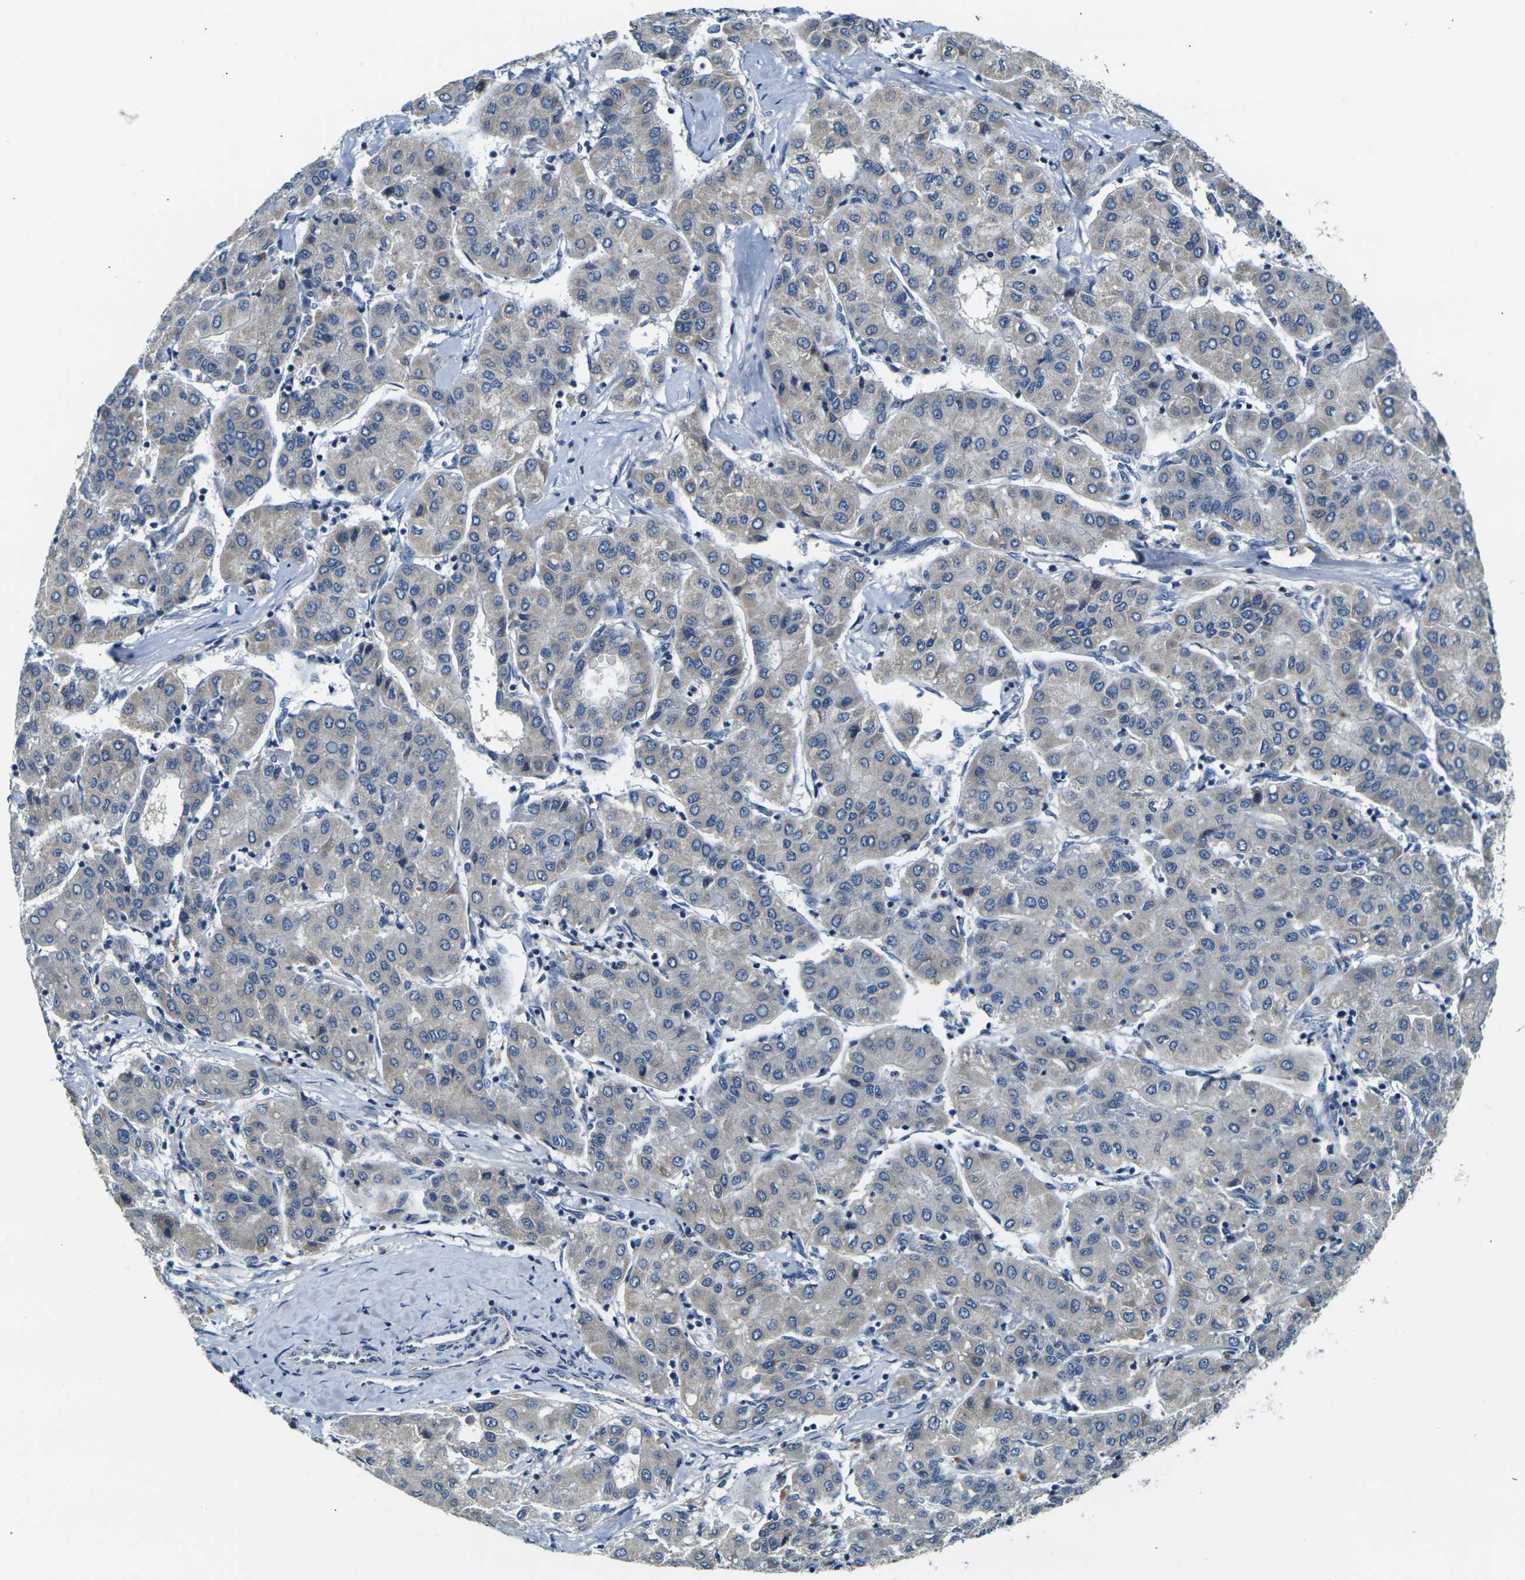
{"staining": {"intensity": "negative", "quantity": "none", "location": "none"}, "tissue": "liver cancer", "cell_type": "Tumor cells", "image_type": "cancer", "snomed": [{"axis": "morphology", "description": "Carcinoma, Hepatocellular, NOS"}, {"axis": "topography", "description": "Liver"}], "caption": "Immunohistochemistry (IHC) of hepatocellular carcinoma (liver) reveals no expression in tumor cells.", "gene": "SHISAL2B", "patient": {"sex": "male", "age": 65}}